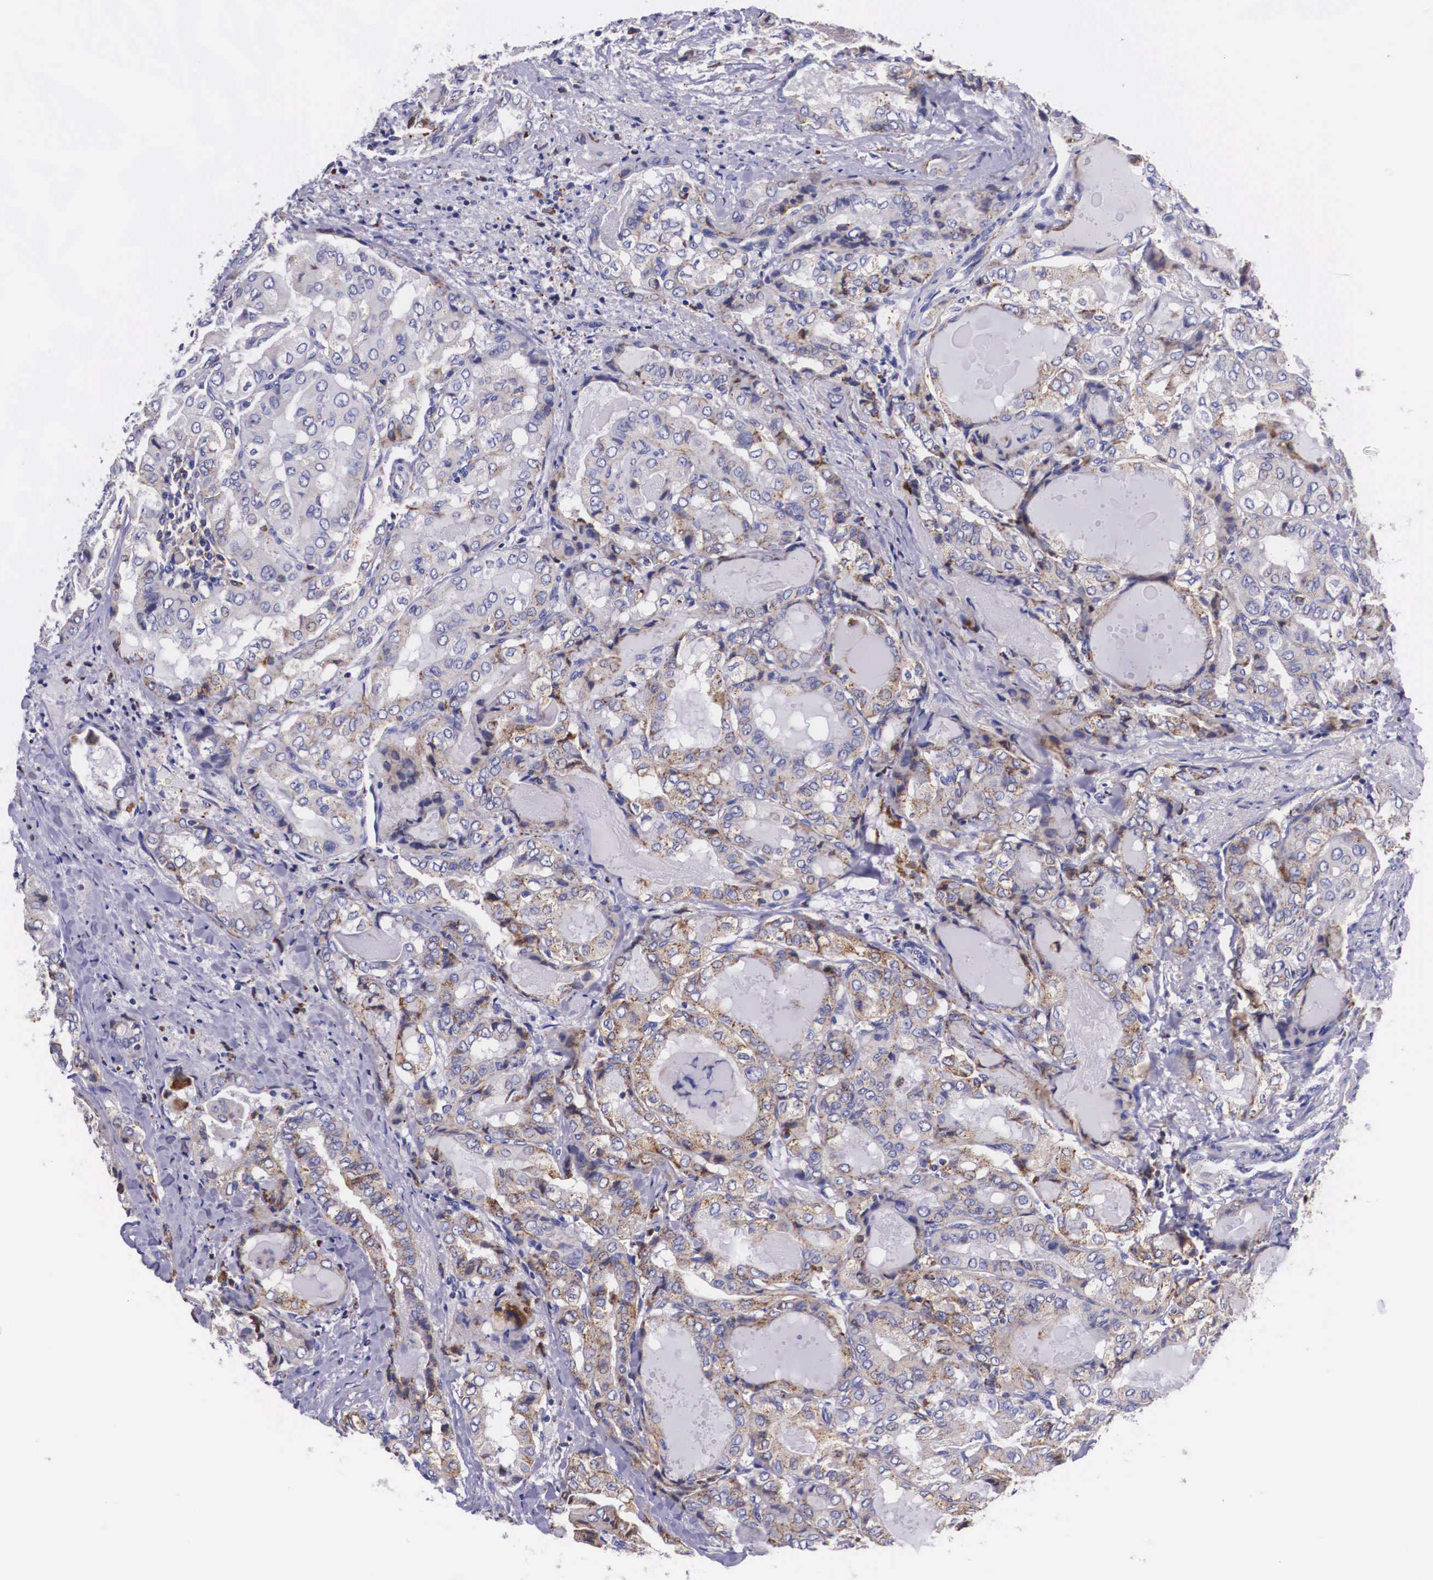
{"staining": {"intensity": "weak", "quantity": "<25%", "location": "cytoplasmic/membranous"}, "tissue": "thyroid cancer", "cell_type": "Tumor cells", "image_type": "cancer", "snomed": [{"axis": "morphology", "description": "Papillary adenocarcinoma, NOS"}, {"axis": "topography", "description": "Thyroid gland"}], "caption": "Tumor cells show no significant positivity in papillary adenocarcinoma (thyroid). (Immunohistochemistry, brightfield microscopy, high magnification).", "gene": "NAGA", "patient": {"sex": "female", "age": 71}}